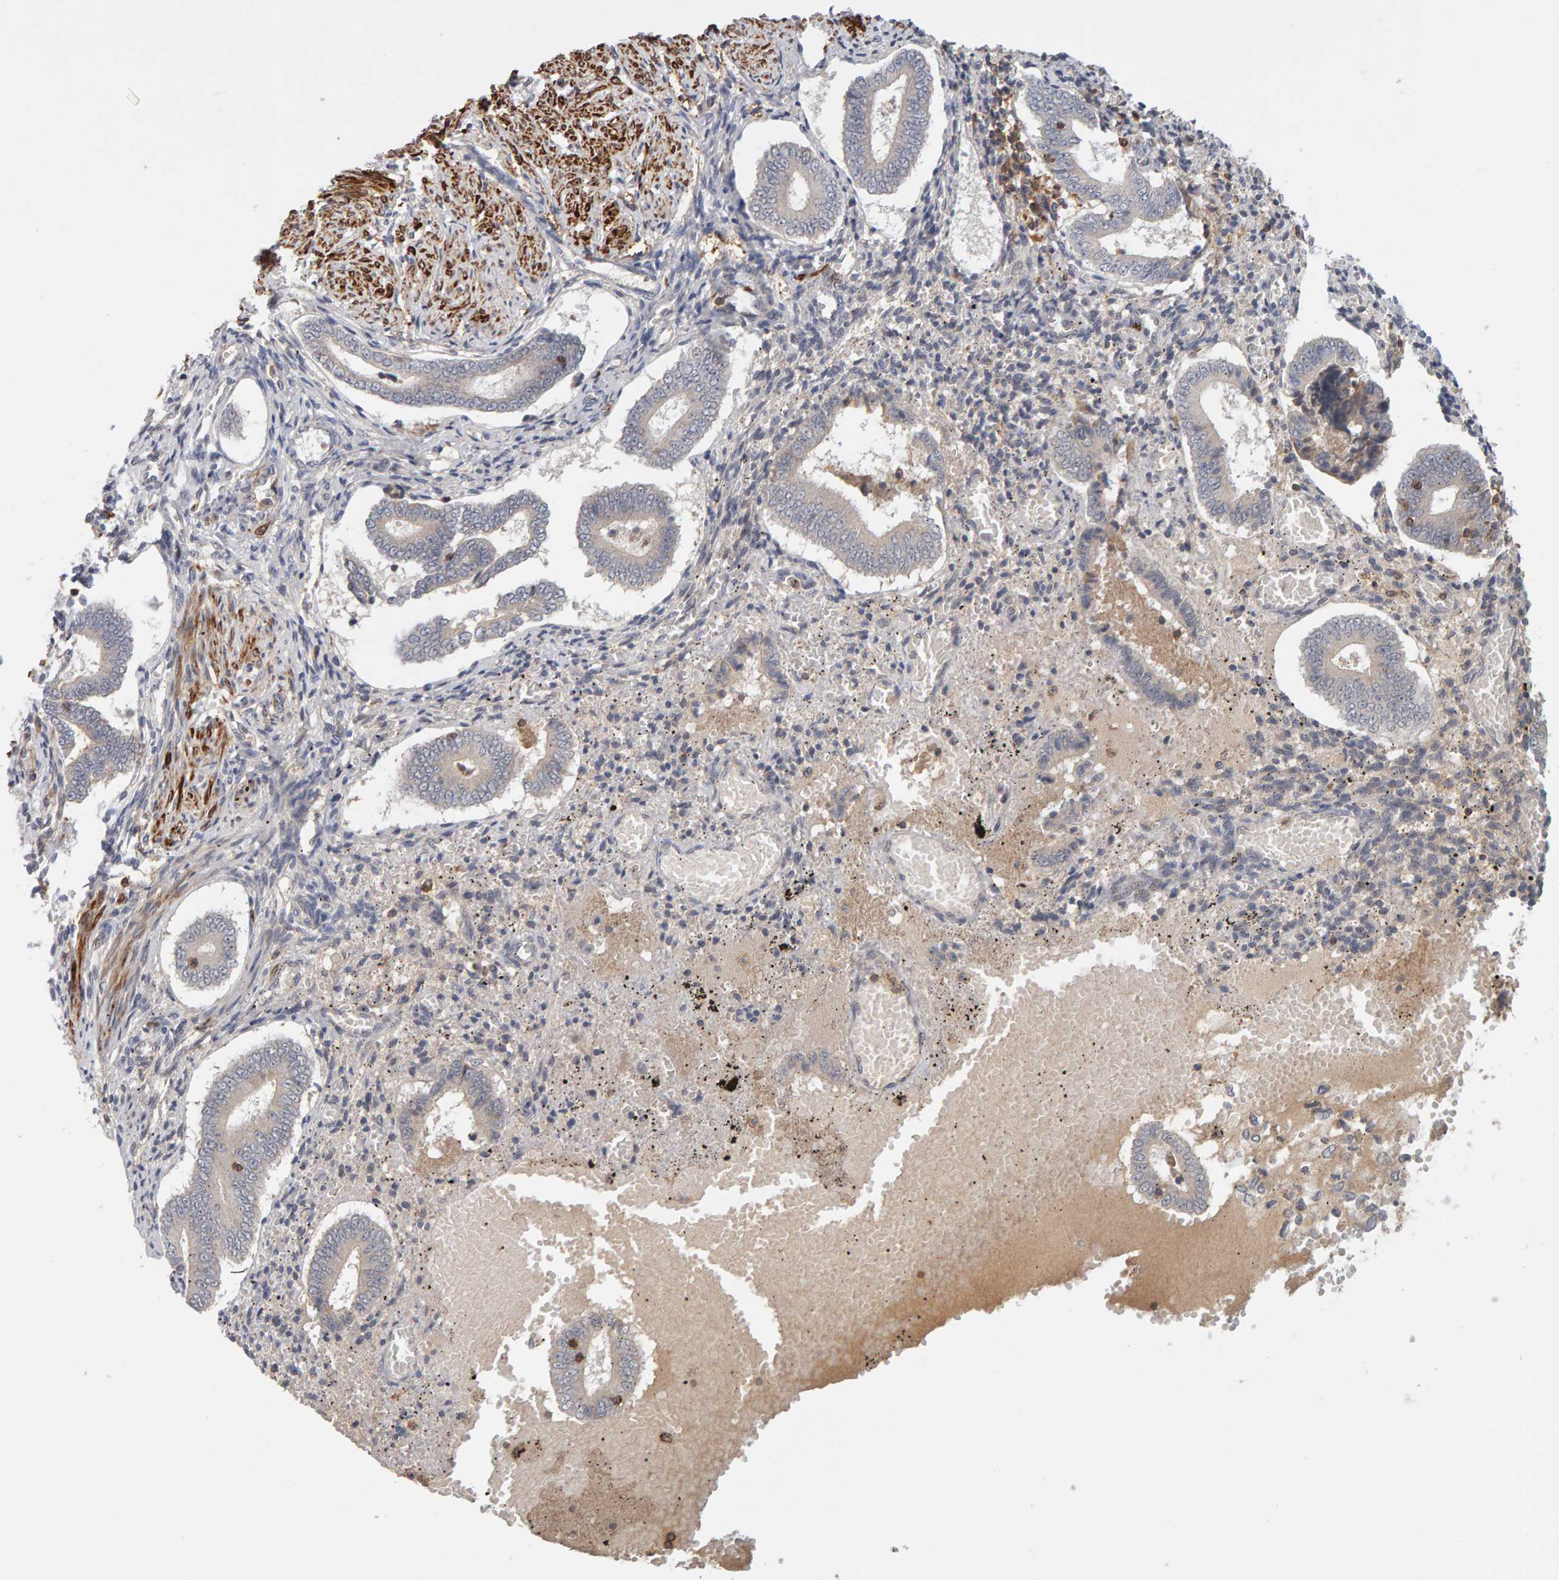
{"staining": {"intensity": "negative", "quantity": "none", "location": "none"}, "tissue": "endometrium", "cell_type": "Cells in endometrial stroma", "image_type": "normal", "snomed": [{"axis": "morphology", "description": "Normal tissue, NOS"}, {"axis": "topography", "description": "Endometrium"}], "caption": "High power microscopy image of an IHC image of normal endometrium, revealing no significant positivity in cells in endometrial stroma. The staining is performed using DAB brown chromogen with nuclei counter-stained in using hematoxylin.", "gene": "NUDCD1", "patient": {"sex": "female", "age": 42}}